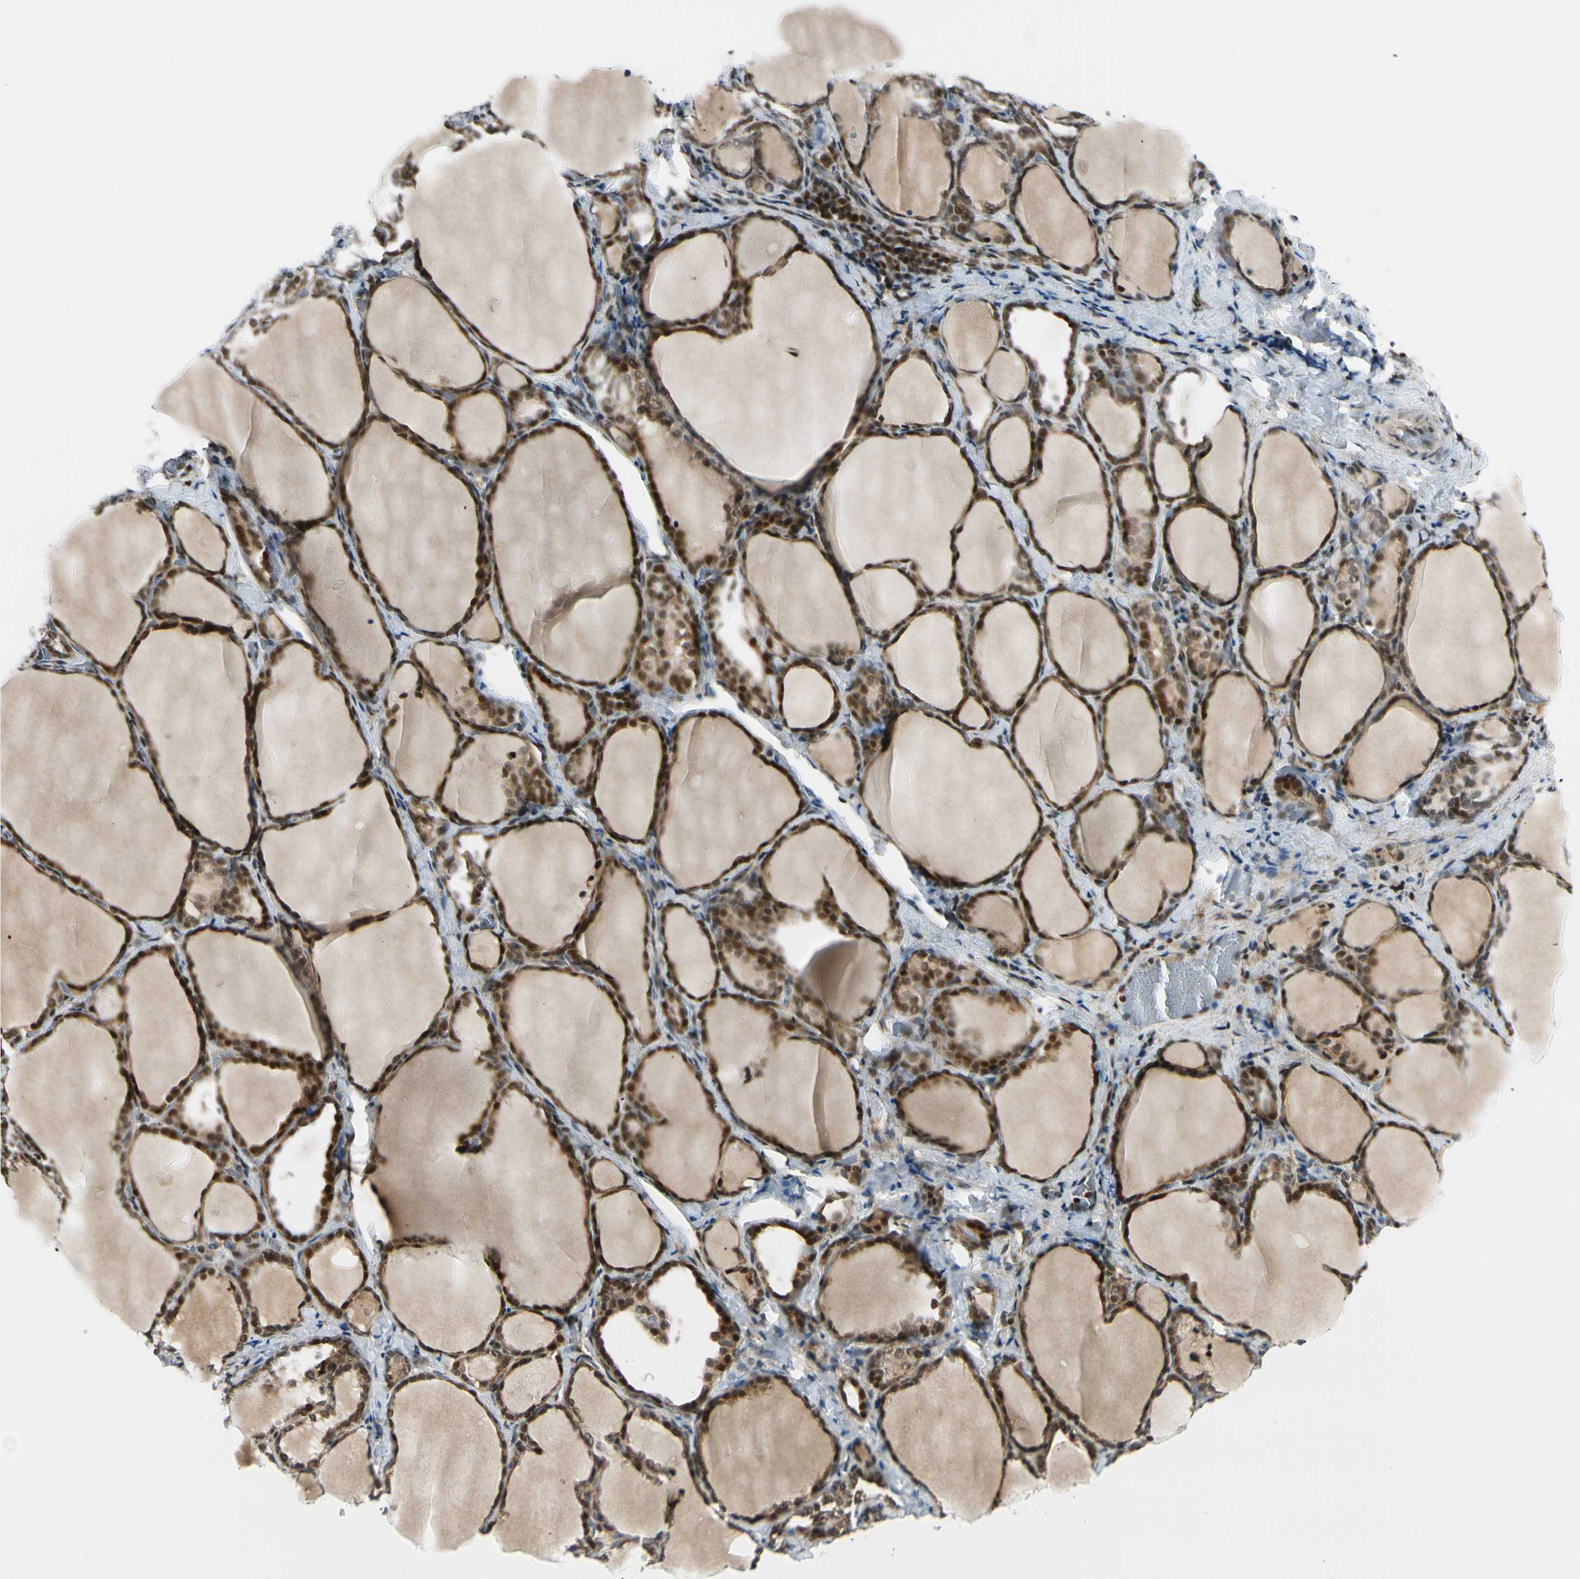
{"staining": {"intensity": "strong", "quantity": ">75%", "location": "cytoplasmic/membranous,nuclear"}, "tissue": "thyroid gland", "cell_type": "Glandular cells", "image_type": "normal", "snomed": [{"axis": "morphology", "description": "Normal tissue, NOS"}, {"axis": "morphology", "description": "Papillary adenocarcinoma, NOS"}, {"axis": "topography", "description": "Thyroid gland"}], "caption": "The histopathology image shows a brown stain indicating the presence of a protein in the cytoplasmic/membranous,nuclear of glandular cells in thyroid gland. The staining was performed using DAB (3,3'-diaminobenzidine) to visualize the protein expression in brown, while the nuclei were stained in blue with hematoxylin (Magnification: 20x).", "gene": "DAXX", "patient": {"sex": "female", "age": 30}}